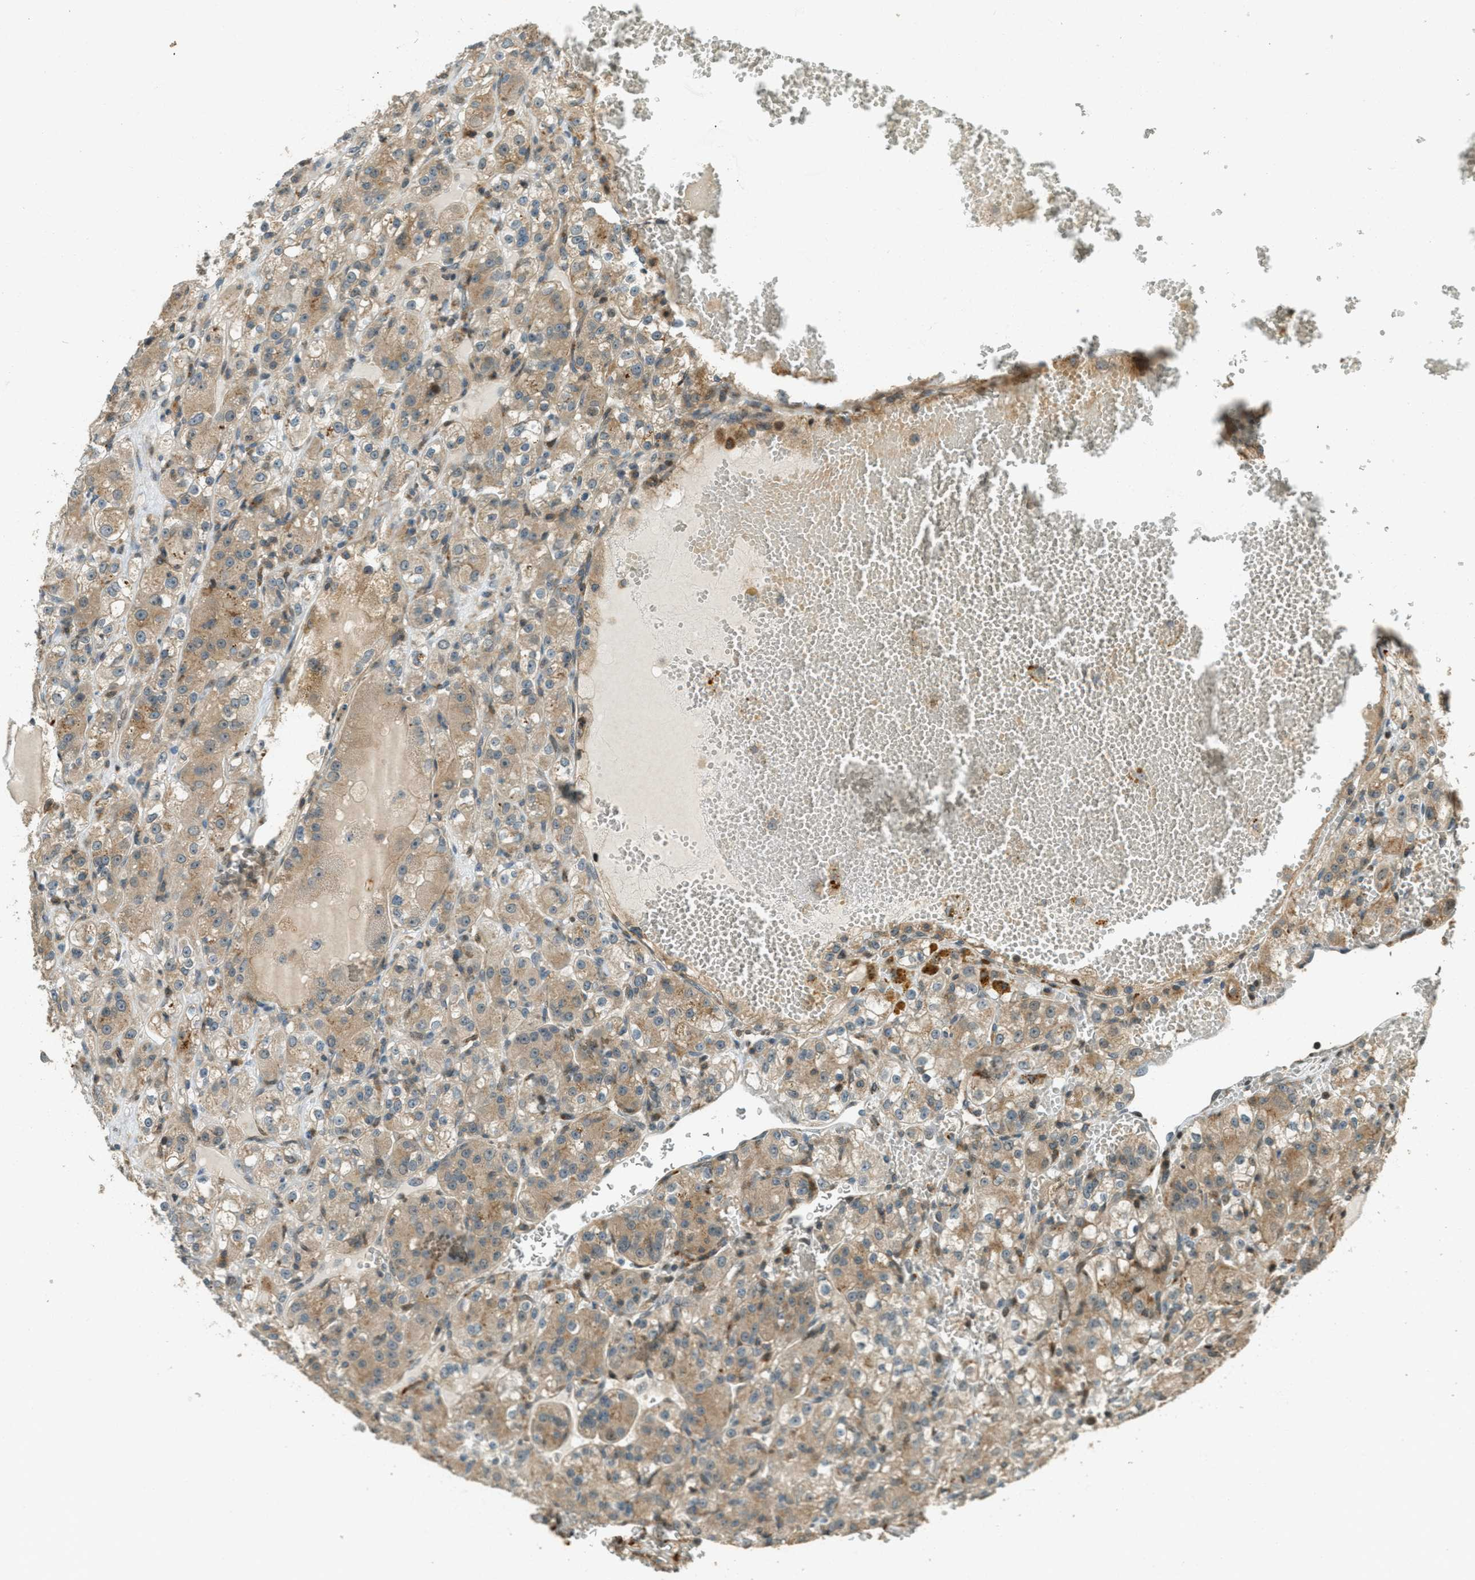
{"staining": {"intensity": "weak", "quantity": ">75%", "location": "cytoplasmic/membranous"}, "tissue": "renal cancer", "cell_type": "Tumor cells", "image_type": "cancer", "snomed": [{"axis": "morphology", "description": "Normal tissue, NOS"}, {"axis": "morphology", "description": "Adenocarcinoma, NOS"}, {"axis": "topography", "description": "Kidney"}], "caption": "Immunohistochemical staining of renal cancer (adenocarcinoma) reveals low levels of weak cytoplasmic/membranous protein expression in about >75% of tumor cells. Using DAB (brown) and hematoxylin (blue) stains, captured at high magnification using brightfield microscopy.", "gene": "PTPN23", "patient": {"sex": "male", "age": 61}}